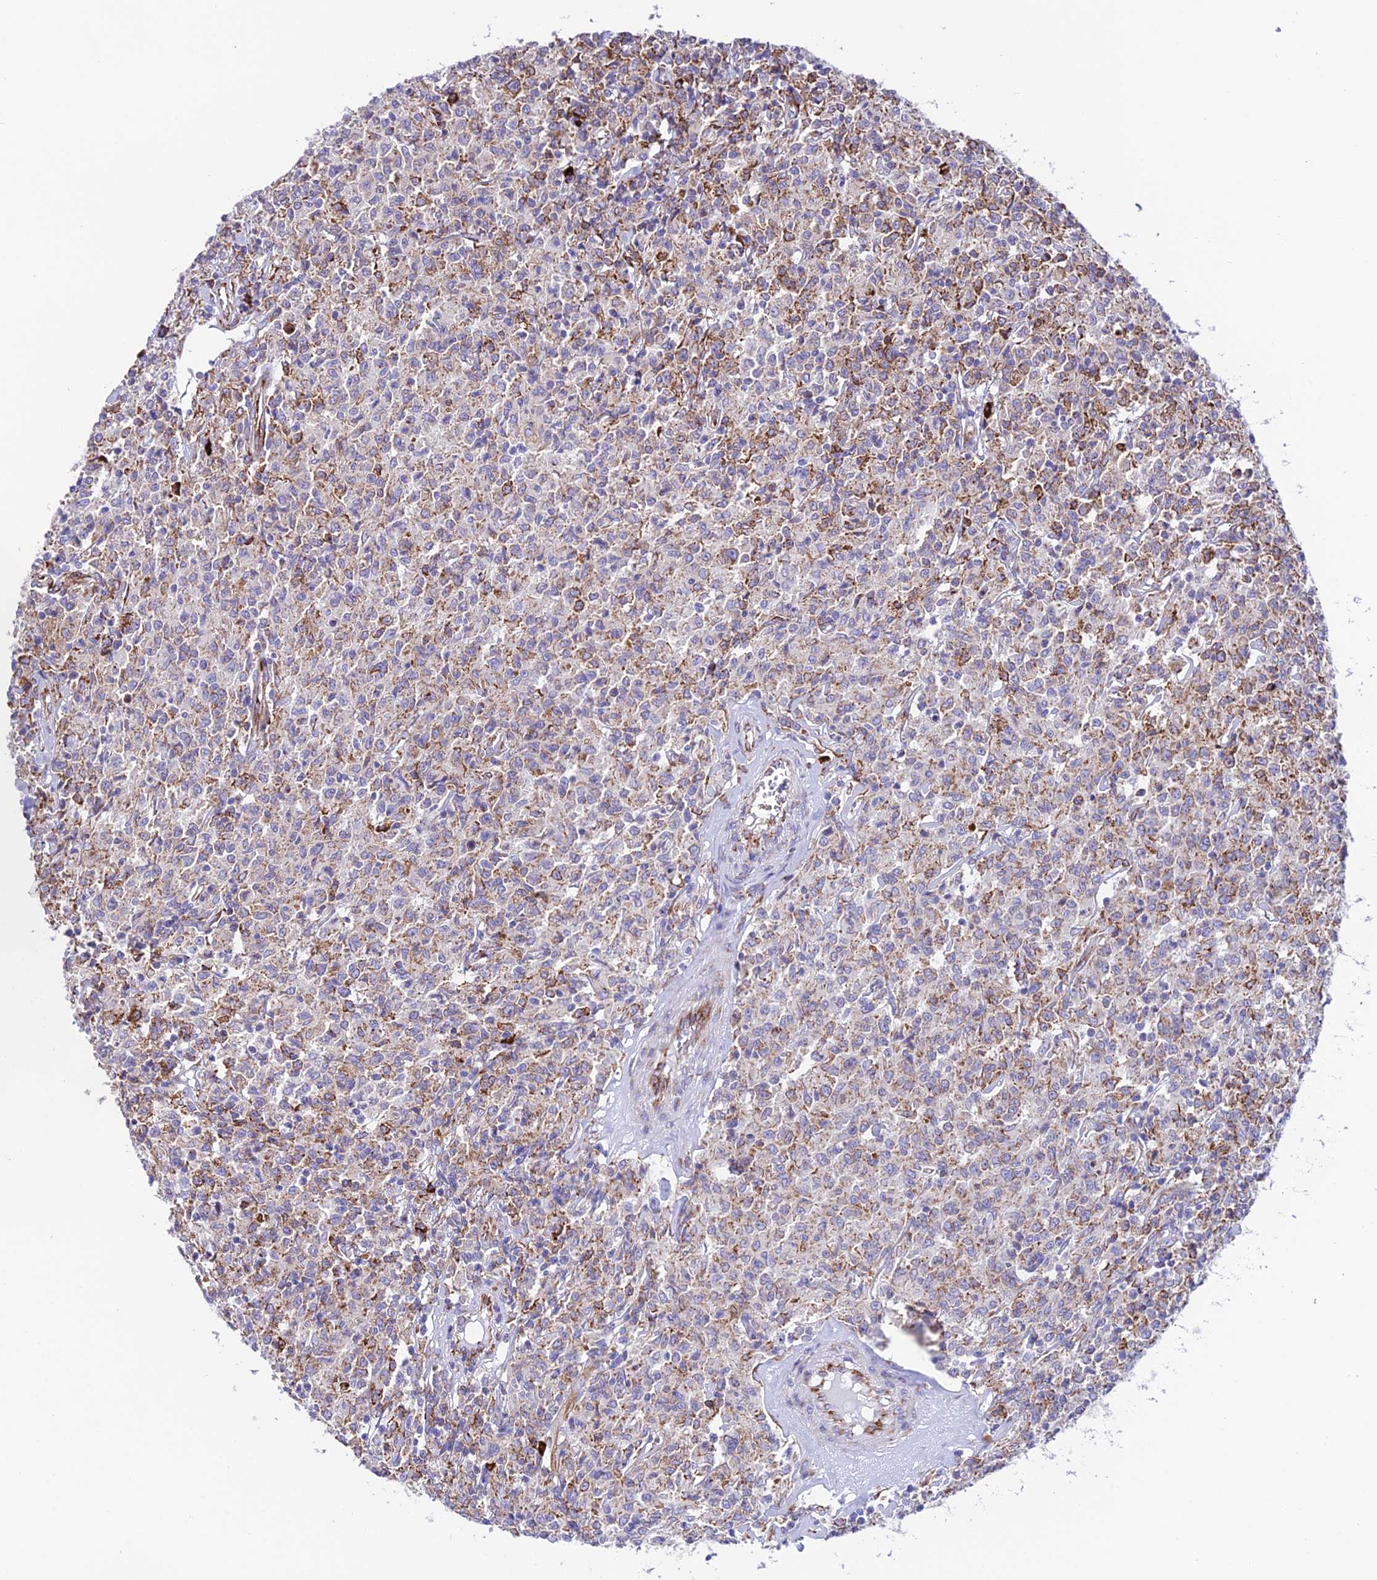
{"staining": {"intensity": "moderate", "quantity": "<25%", "location": "cytoplasmic/membranous"}, "tissue": "lymphoma", "cell_type": "Tumor cells", "image_type": "cancer", "snomed": [{"axis": "morphology", "description": "Malignant lymphoma, non-Hodgkin's type, Low grade"}, {"axis": "topography", "description": "Small intestine"}], "caption": "Tumor cells display low levels of moderate cytoplasmic/membranous expression in about <25% of cells in low-grade malignant lymphoma, non-Hodgkin's type. Nuclei are stained in blue.", "gene": "TUBGCP6", "patient": {"sex": "female", "age": 59}}